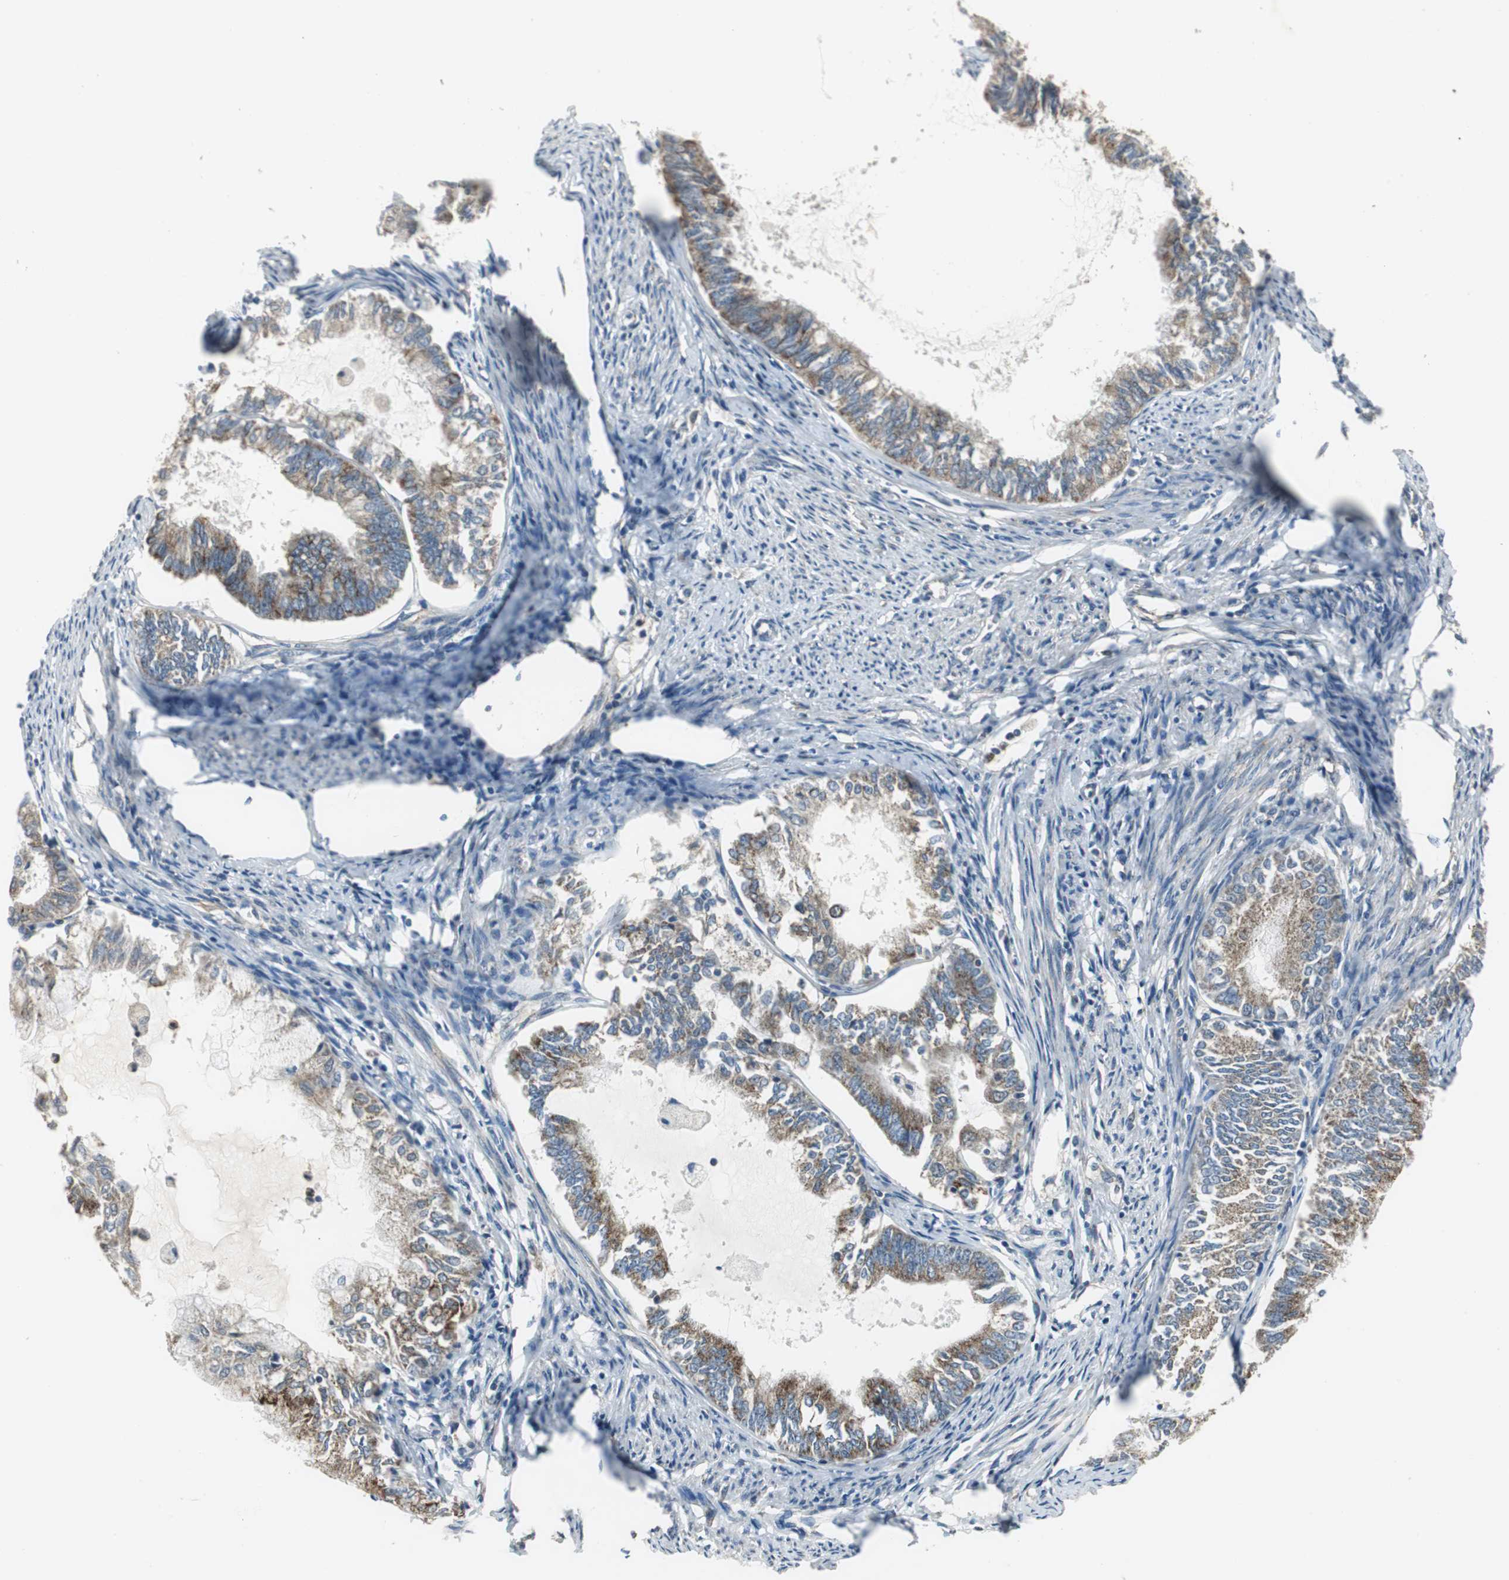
{"staining": {"intensity": "strong", "quantity": ">75%", "location": "cytoplasmic/membranous"}, "tissue": "endometrial cancer", "cell_type": "Tumor cells", "image_type": "cancer", "snomed": [{"axis": "morphology", "description": "Adenocarcinoma, NOS"}, {"axis": "topography", "description": "Endometrium"}], "caption": "Brown immunohistochemical staining in endometrial cancer (adenocarcinoma) displays strong cytoplasmic/membranous positivity in approximately >75% of tumor cells.", "gene": "PI4KB", "patient": {"sex": "female", "age": 86}}